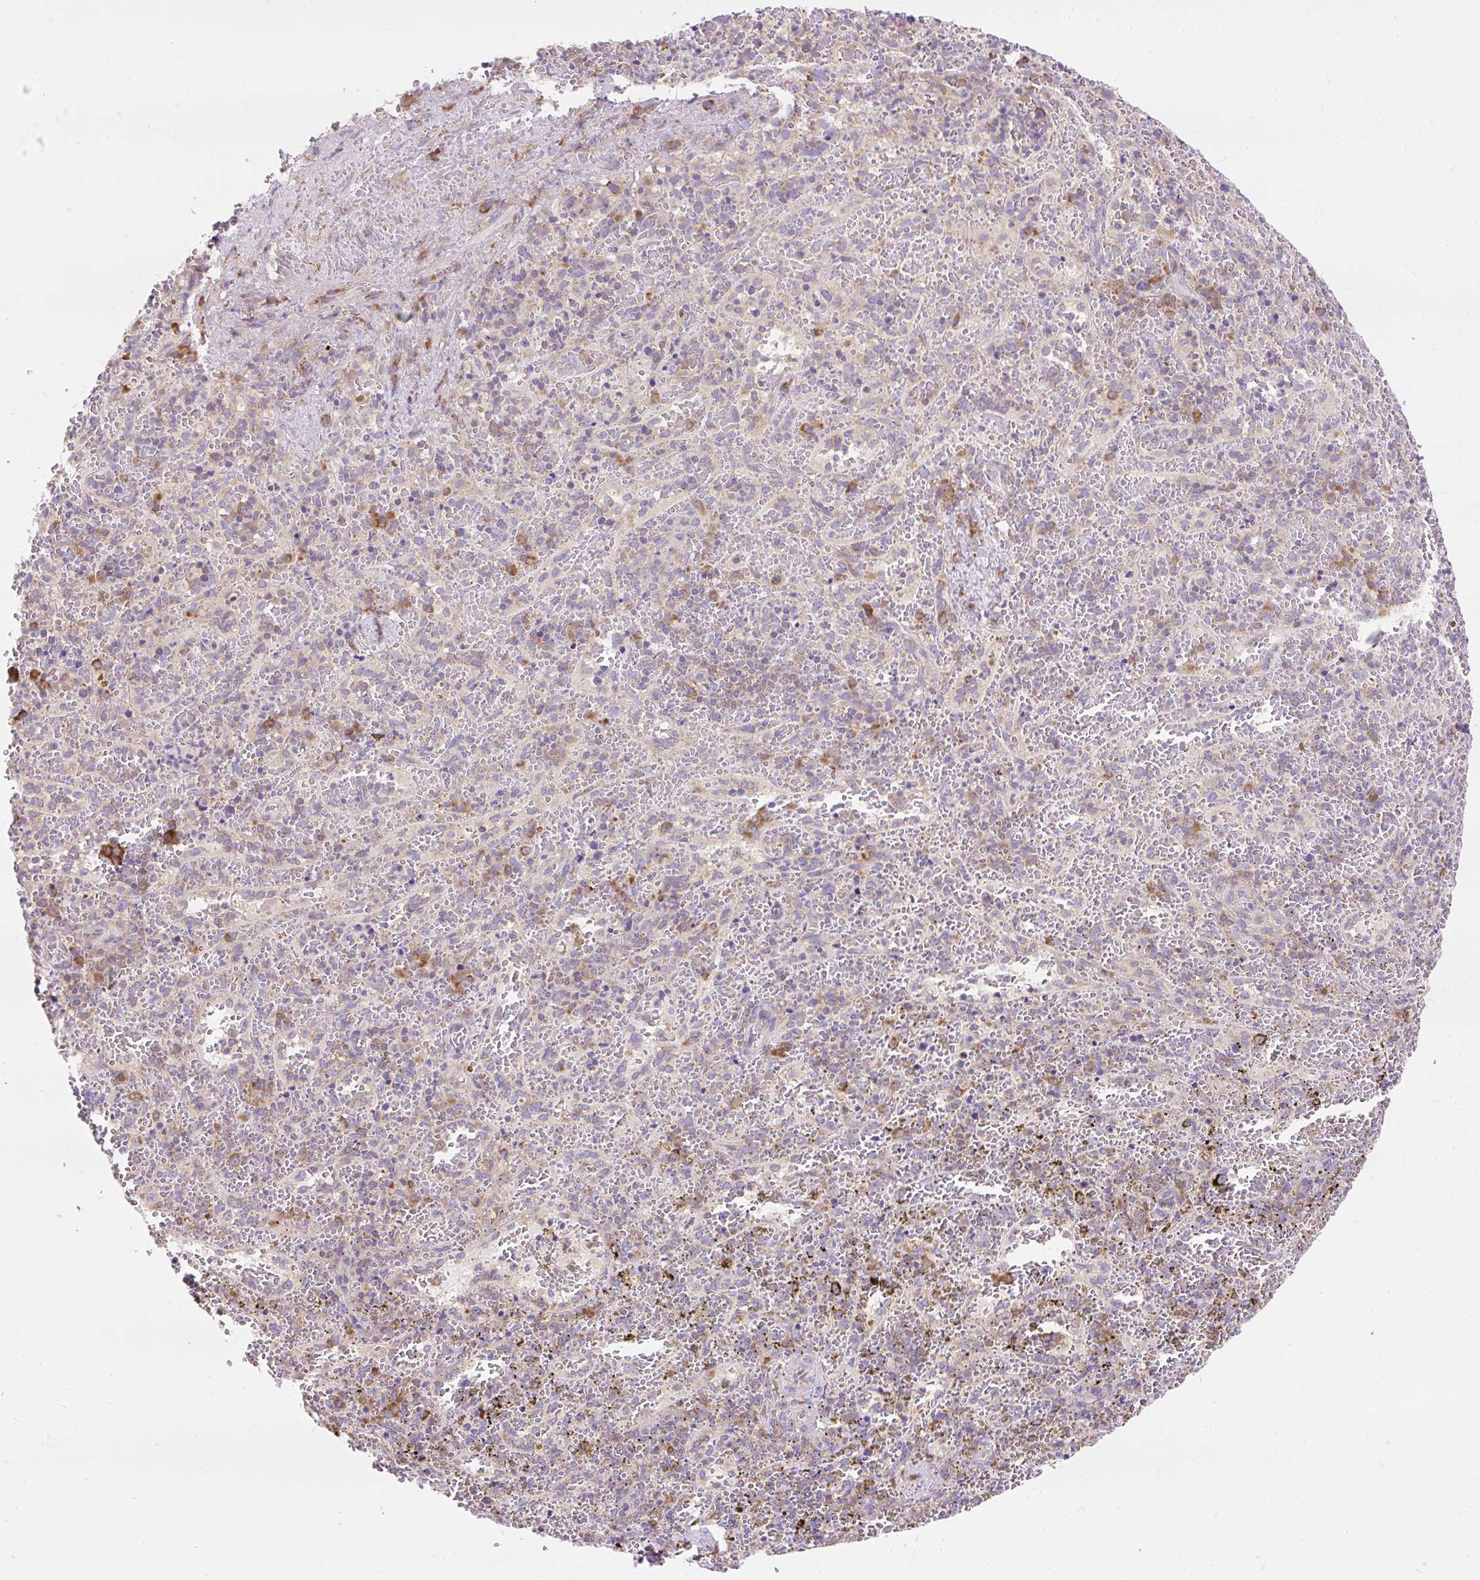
{"staining": {"intensity": "weak", "quantity": "<25%", "location": "cytoplasmic/membranous"}, "tissue": "spleen", "cell_type": "Cells in red pulp", "image_type": "normal", "snomed": [{"axis": "morphology", "description": "Normal tissue, NOS"}, {"axis": "topography", "description": "Spleen"}], "caption": "Photomicrograph shows no significant protein positivity in cells in red pulp of normal spleen.", "gene": "GPR45", "patient": {"sex": "female", "age": 50}}